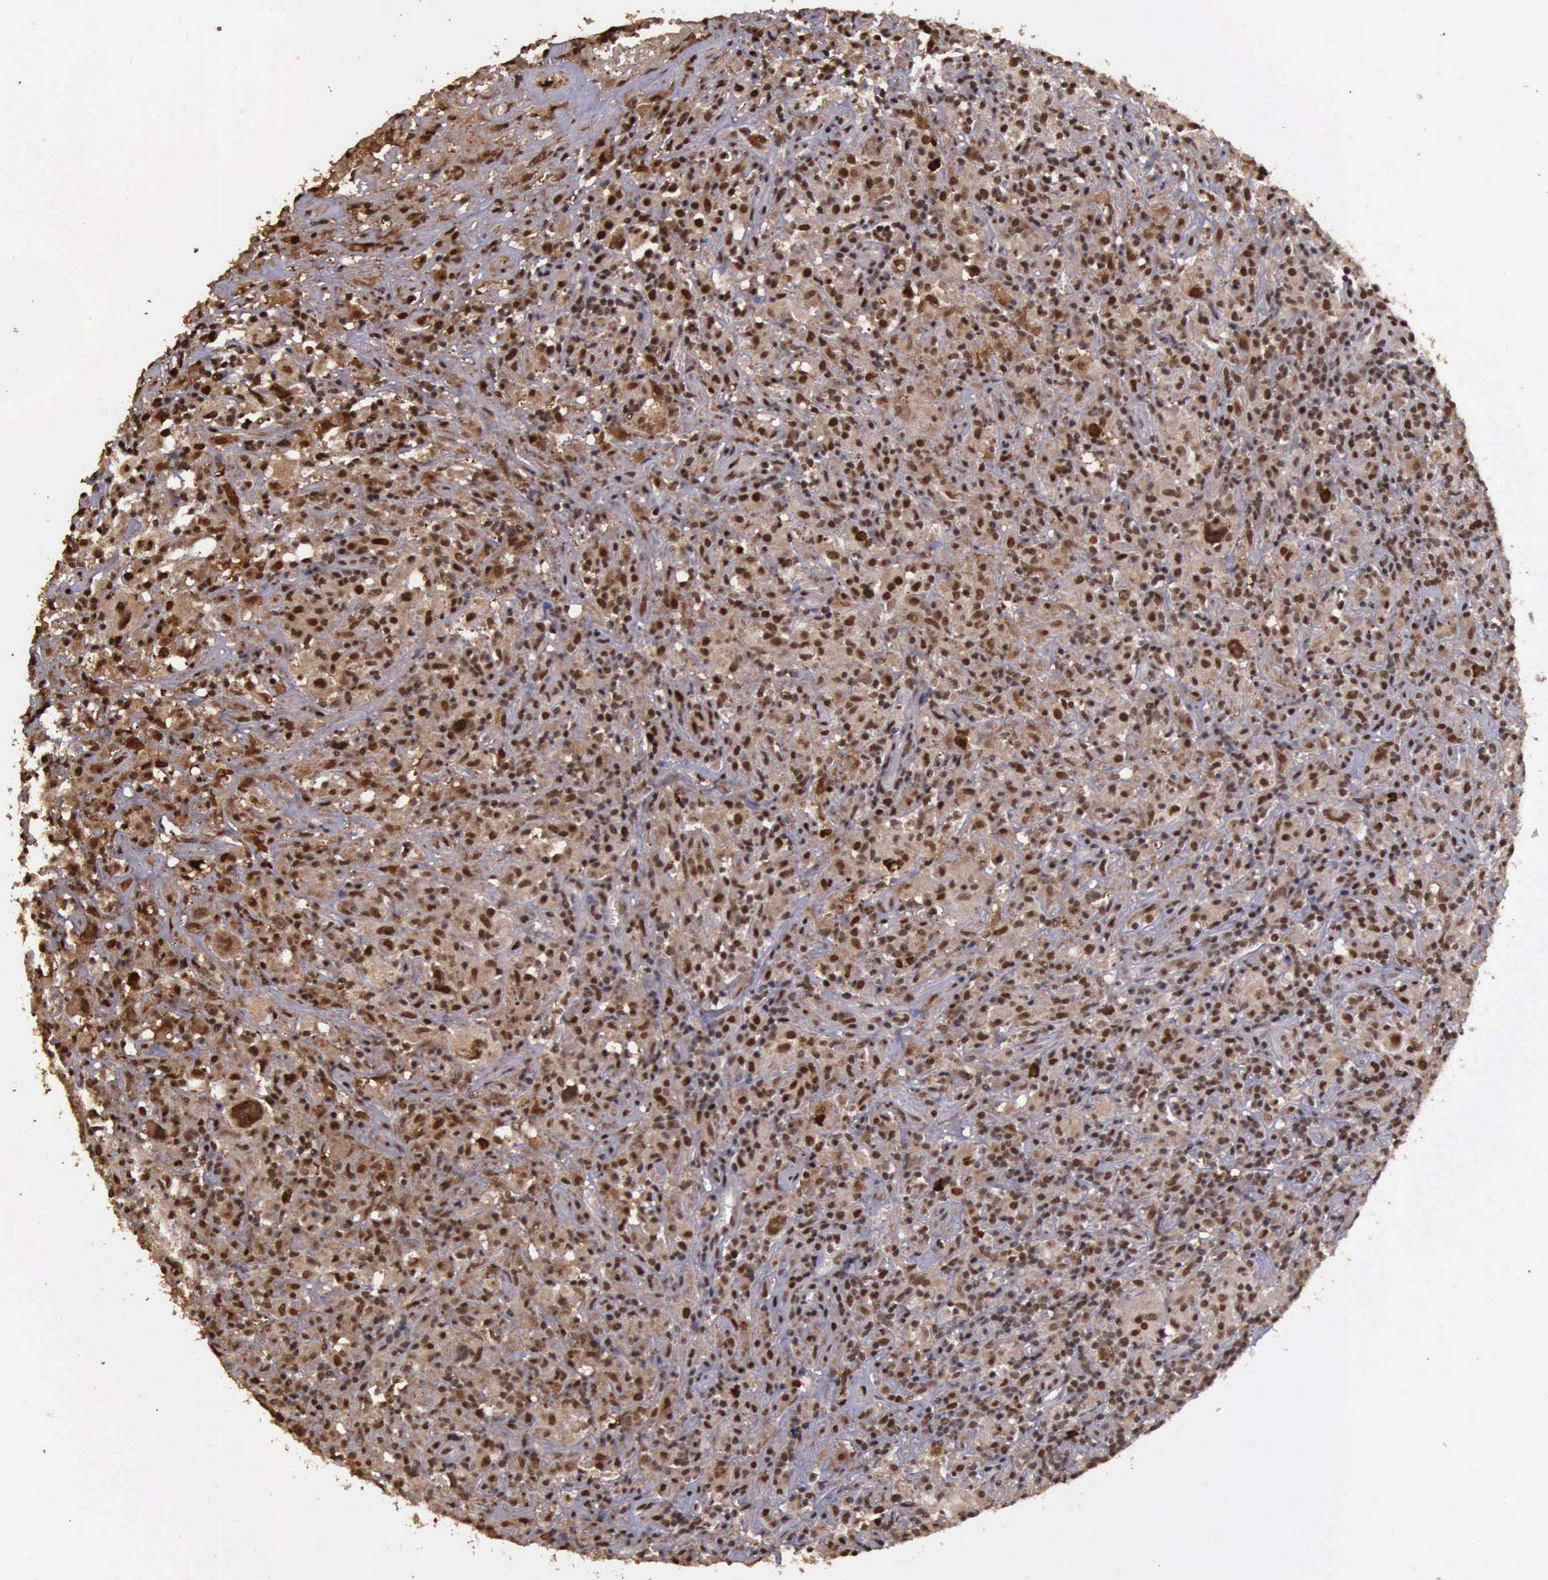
{"staining": {"intensity": "strong", "quantity": ">75%", "location": "cytoplasmic/membranous,nuclear"}, "tissue": "lymphoma", "cell_type": "Tumor cells", "image_type": "cancer", "snomed": [{"axis": "morphology", "description": "Hodgkin's disease, NOS"}, {"axis": "topography", "description": "Lymph node"}], "caption": "Immunohistochemistry (IHC) of human lymphoma displays high levels of strong cytoplasmic/membranous and nuclear positivity in approximately >75% of tumor cells.", "gene": "TRMT2A", "patient": {"sex": "male", "age": 46}}